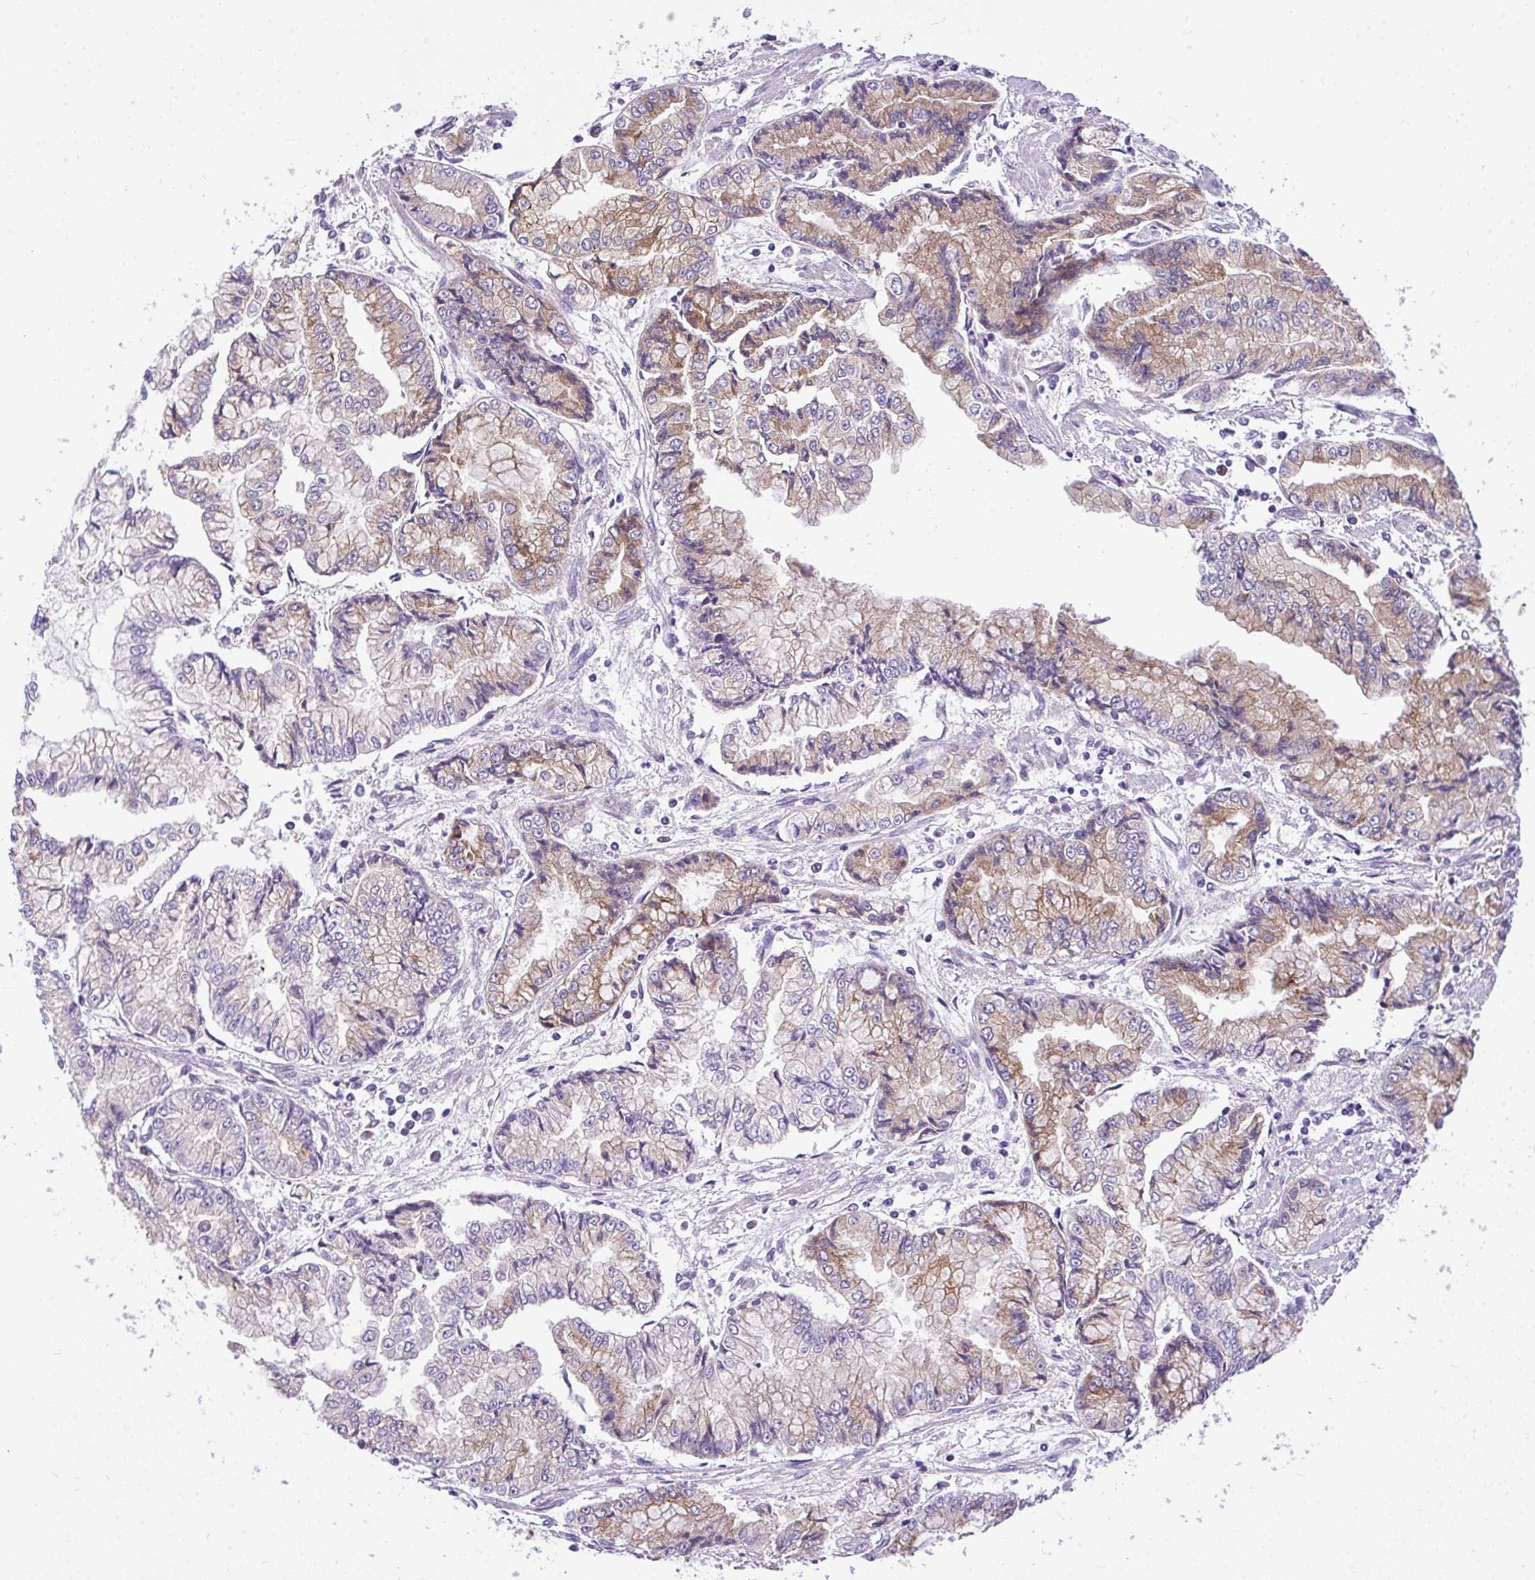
{"staining": {"intensity": "moderate", "quantity": "25%-75%", "location": "cytoplasmic/membranous"}, "tissue": "stomach cancer", "cell_type": "Tumor cells", "image_type": "cancer", "snomed": [{"axis": "morphology", "description": "Adenocarcinoma, NOS"}, {"axis": "topography", "description": "Stomach, upper"}], "caption": "Protein expression analysis of human stomach cancer (adenocarcinoma) reveals moderate cytoplasmic/membranous staining in approximately 25%-75% of tumor cells.", "gene": "CHIA", "patient": {"sex": "female", "age": 74}}